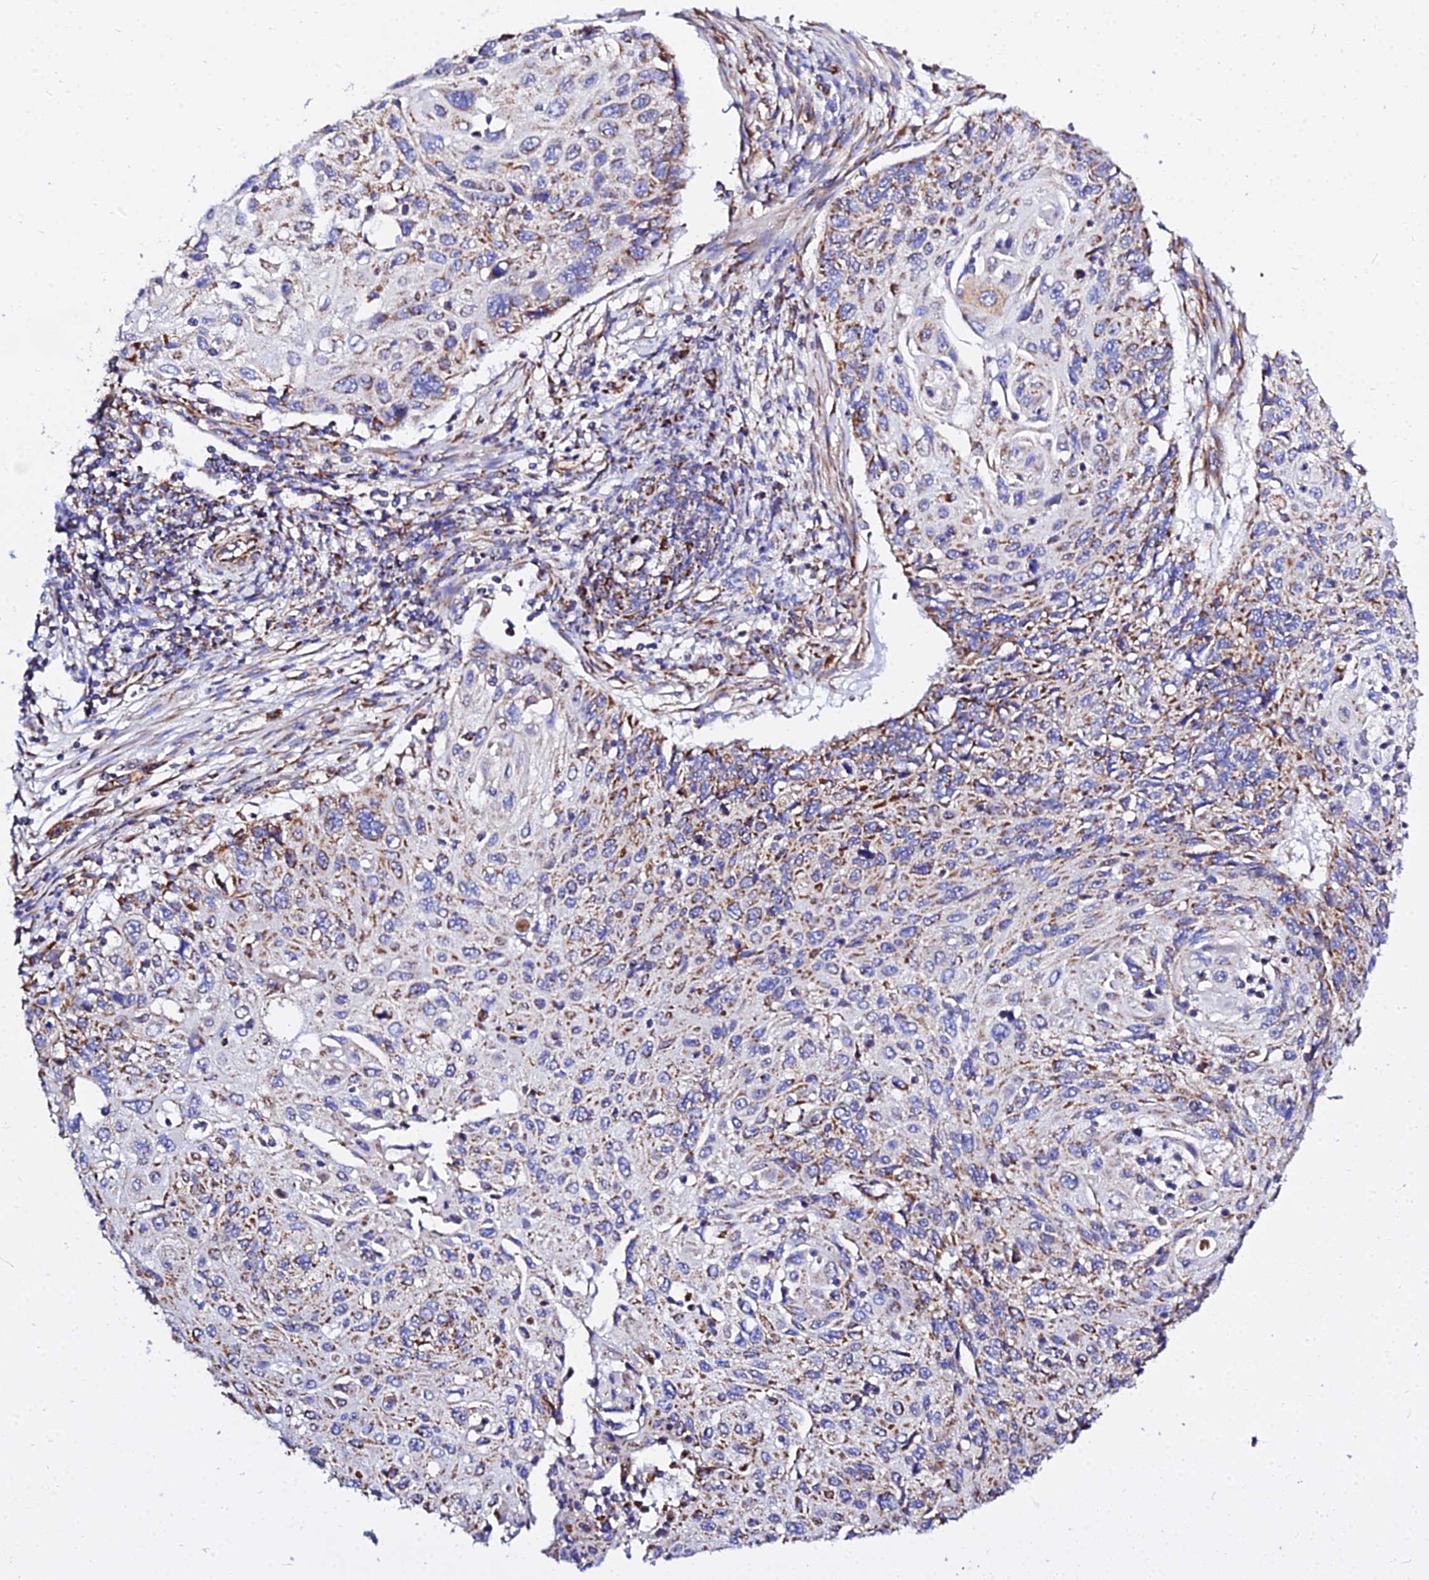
{"staining": {"intensity": "moderate", "quantity": ">75%", "location": "cytoplasmic/membranous"}, "tissue": "cervical cancer", "cell_type": "Tumor cells", "image_type": "cancer", "snomed": [{"axis": "morphology", "description": "Squamous cell carcinoma, NOS"}, {"axis": "topography", "description": "Cervix"}], "caption": "About >75% of tumor cells in human squamous cell carcinoma (cervical) display moderate cytoplasmic/membranous protein staining as visualized by brown immunohistochemical staining.", "gene": "ZNF573", "patient": {"sex": "female", "age": 70}}